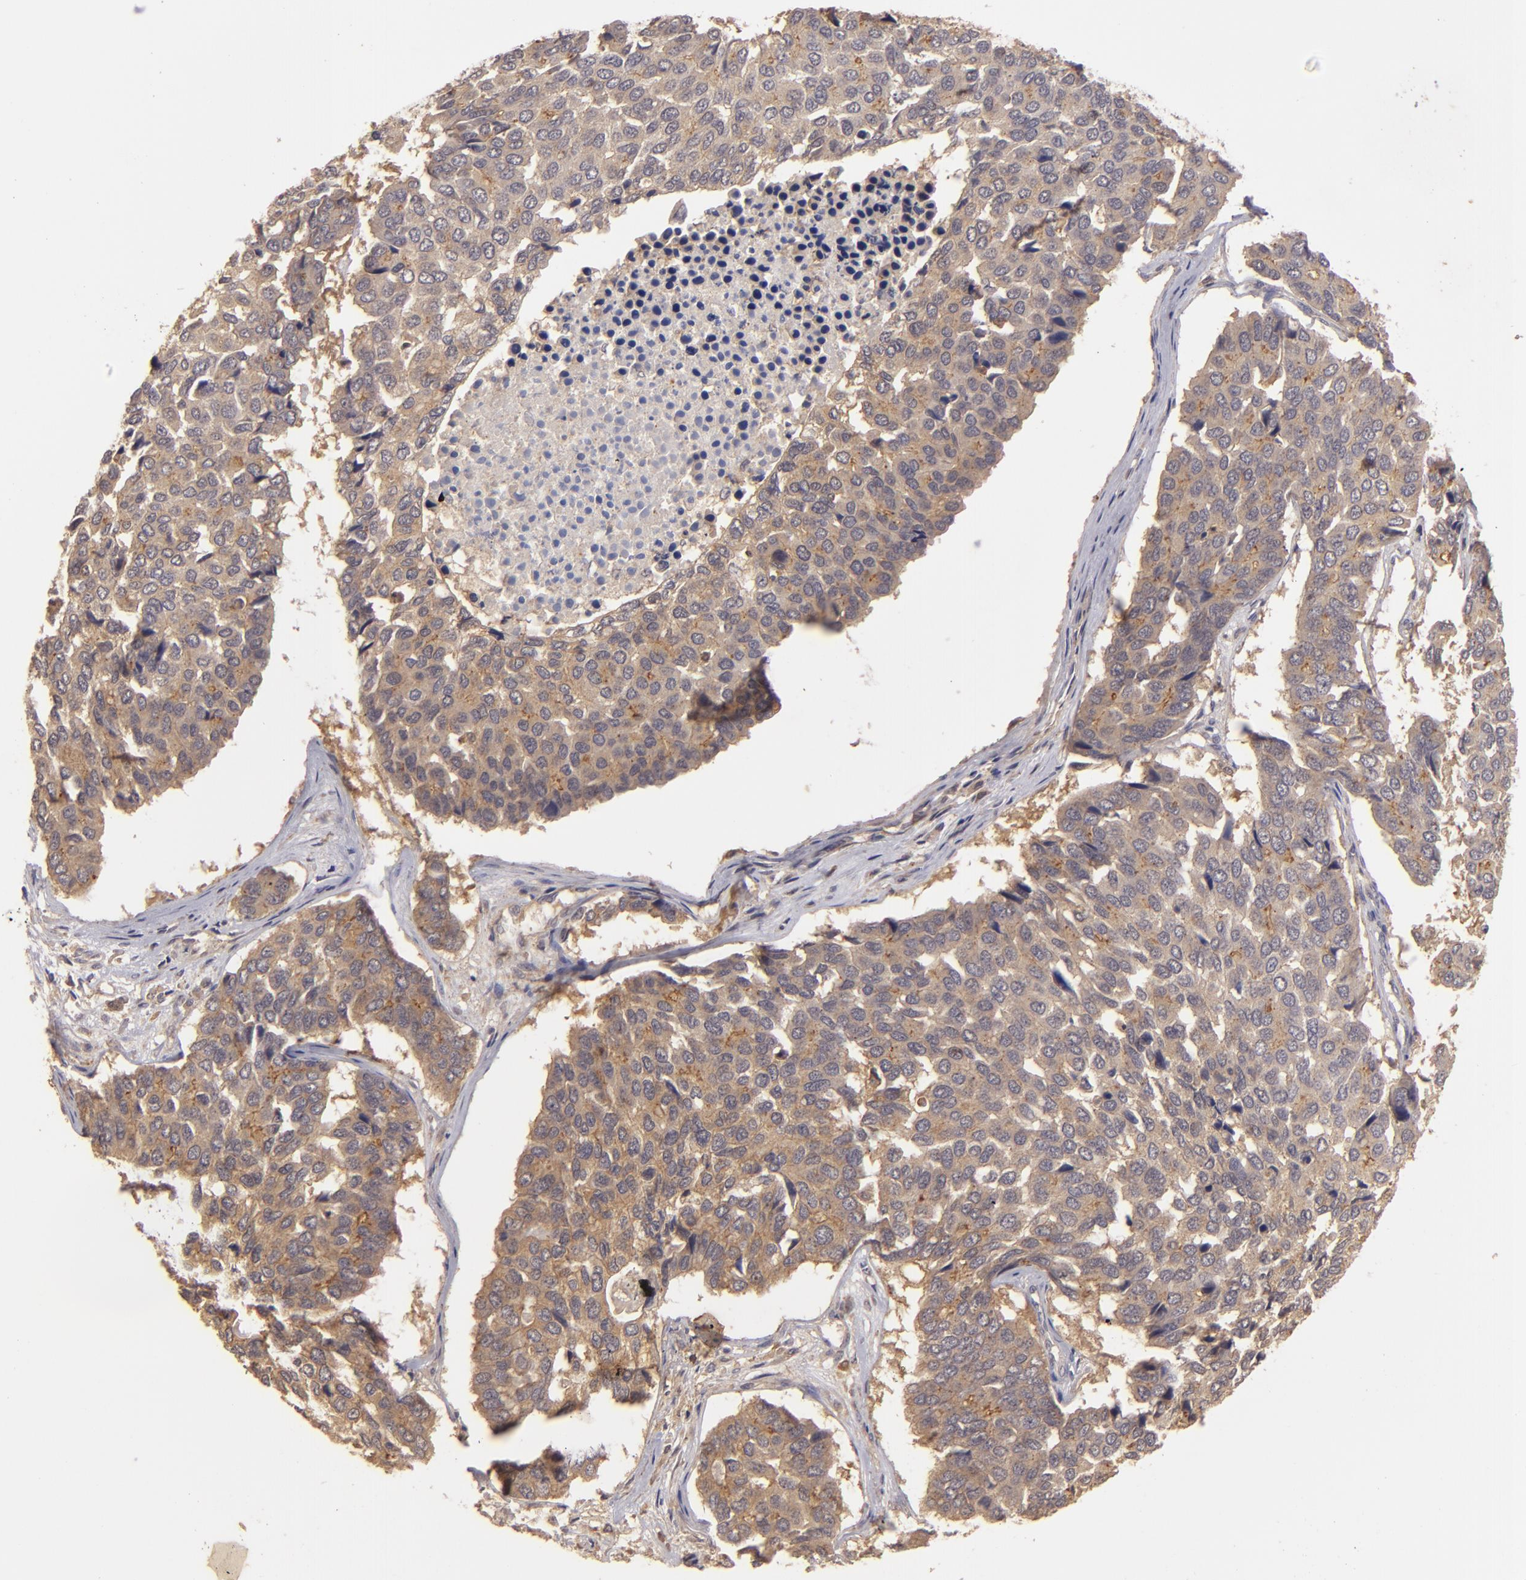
{"staining": {"intensity": "strong", "quantity": ">75%", "location": "cytoplasmic/membranous"}, "tissue": "pancreatic cancer", "cell_type": "Tumor cells", "image_type": "cancer", "snomed": [{"axis": "morphology", "description": "Adenocarcinoma, NOS"}, {"axis": "topography", "description": "Pancreas"}], "caption": "Pancreatic cancer (adenocarcinoma) was stained to show a protein in brown. There is high levels of strong cytoplasmic/membranous staining in about >75% of tumor cells. (brown staining indicates protein expression, while blue staining denotes nuclei).", "gene": "PRKCD", "patient": {"sex": "male", "age": 50}}